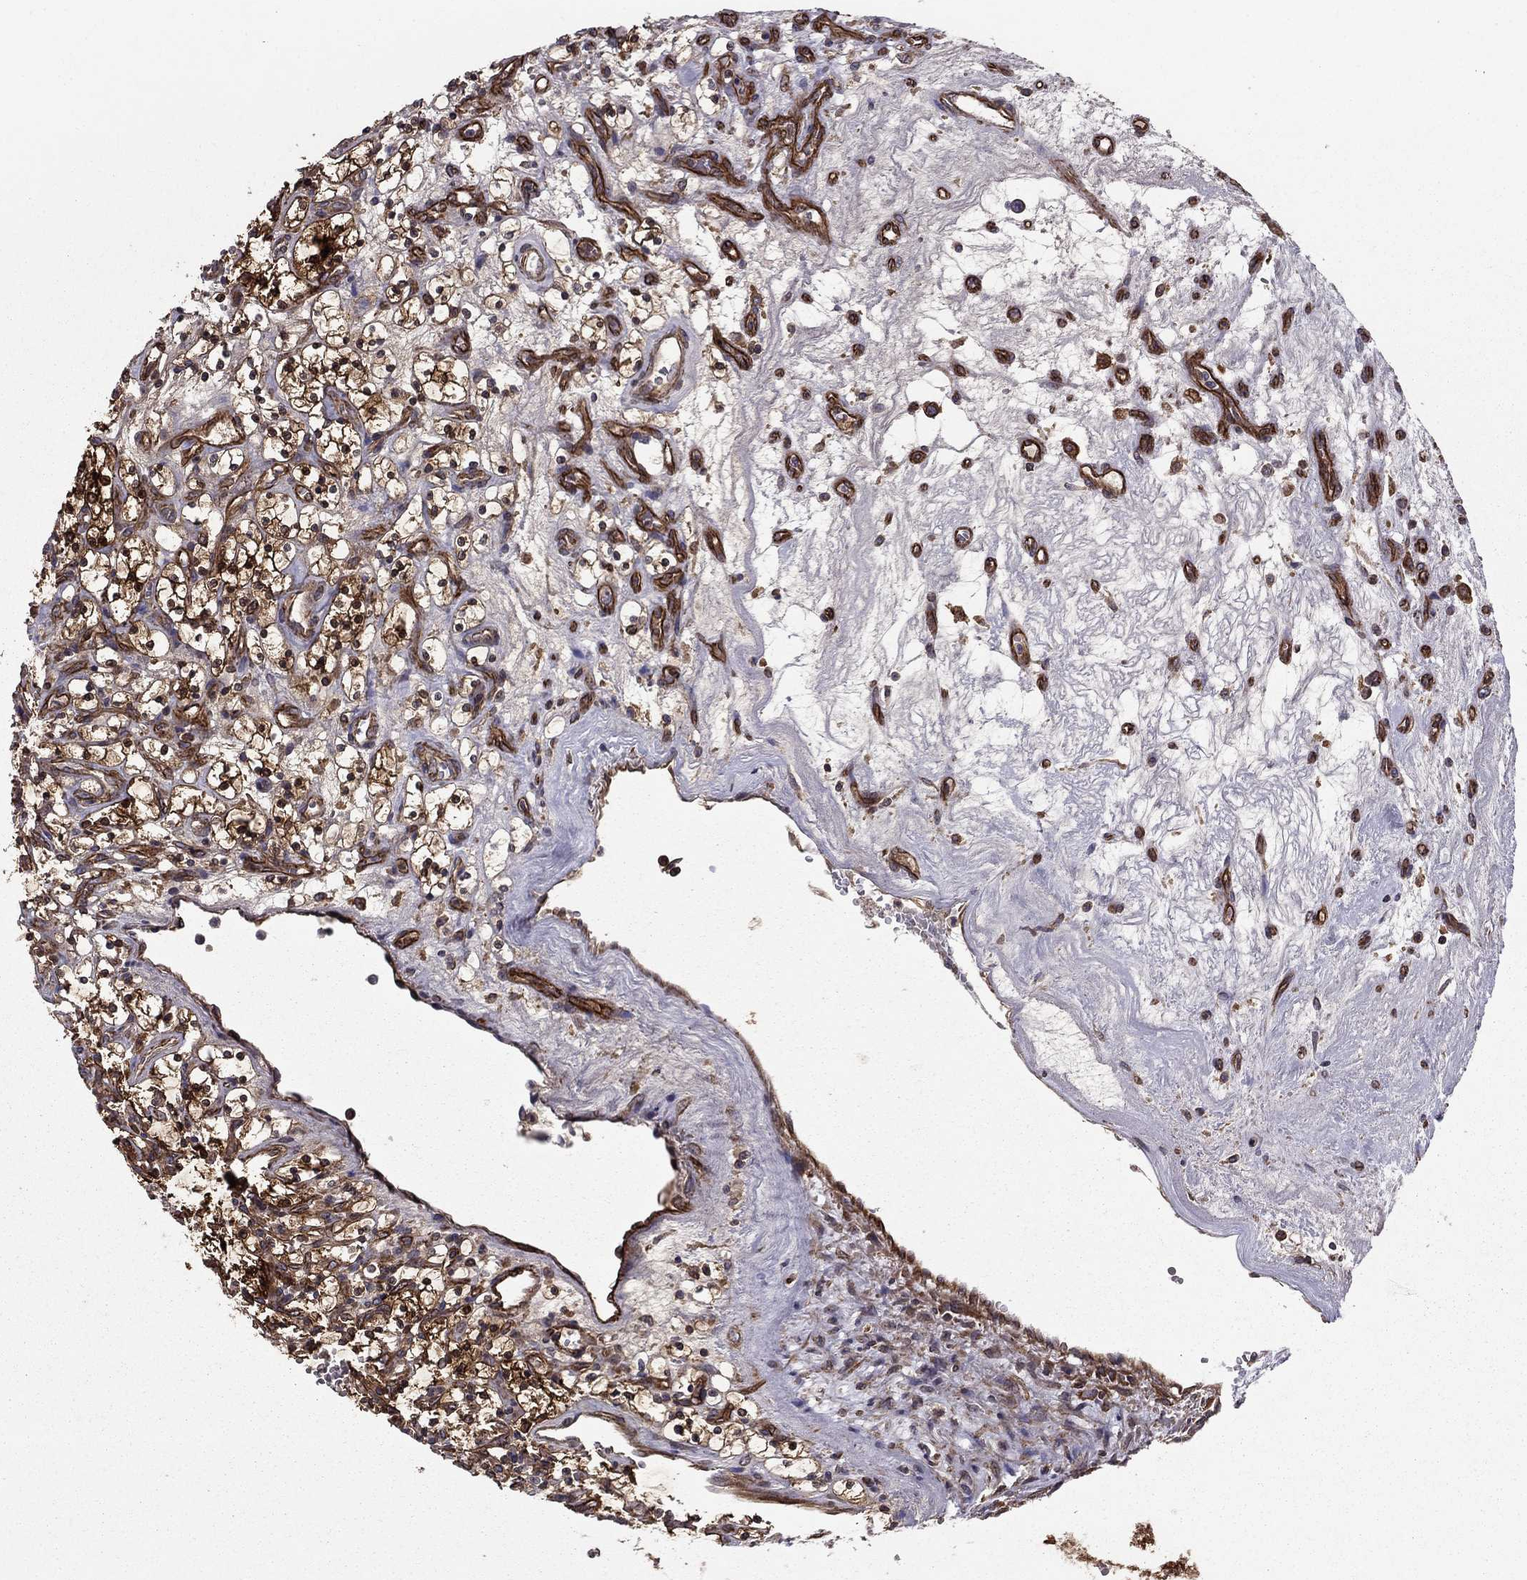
{"staining": {"intensity": "strong", "quantity": "25%-75%", "location": "cytoplasmic/membranous"}, "tissue": "renal cancer", "cell_type": "Tumor cells", "image_type": "cancer", "snomed": [{"axis": "morphology", "description": "Adenocarcinoma, NOS"}, {"axis": "topography", "description": "Kidney"}], "caption": "Renal cancer tissue exhibits strong cytoplasmic/membranous expression in approximately 25%-75% of tumor cells, visualized by immunohistochemistry. Nuclei are stained in blue.", "gene": "SHMT1", "patient": {"sex": "female", "age": 69}}